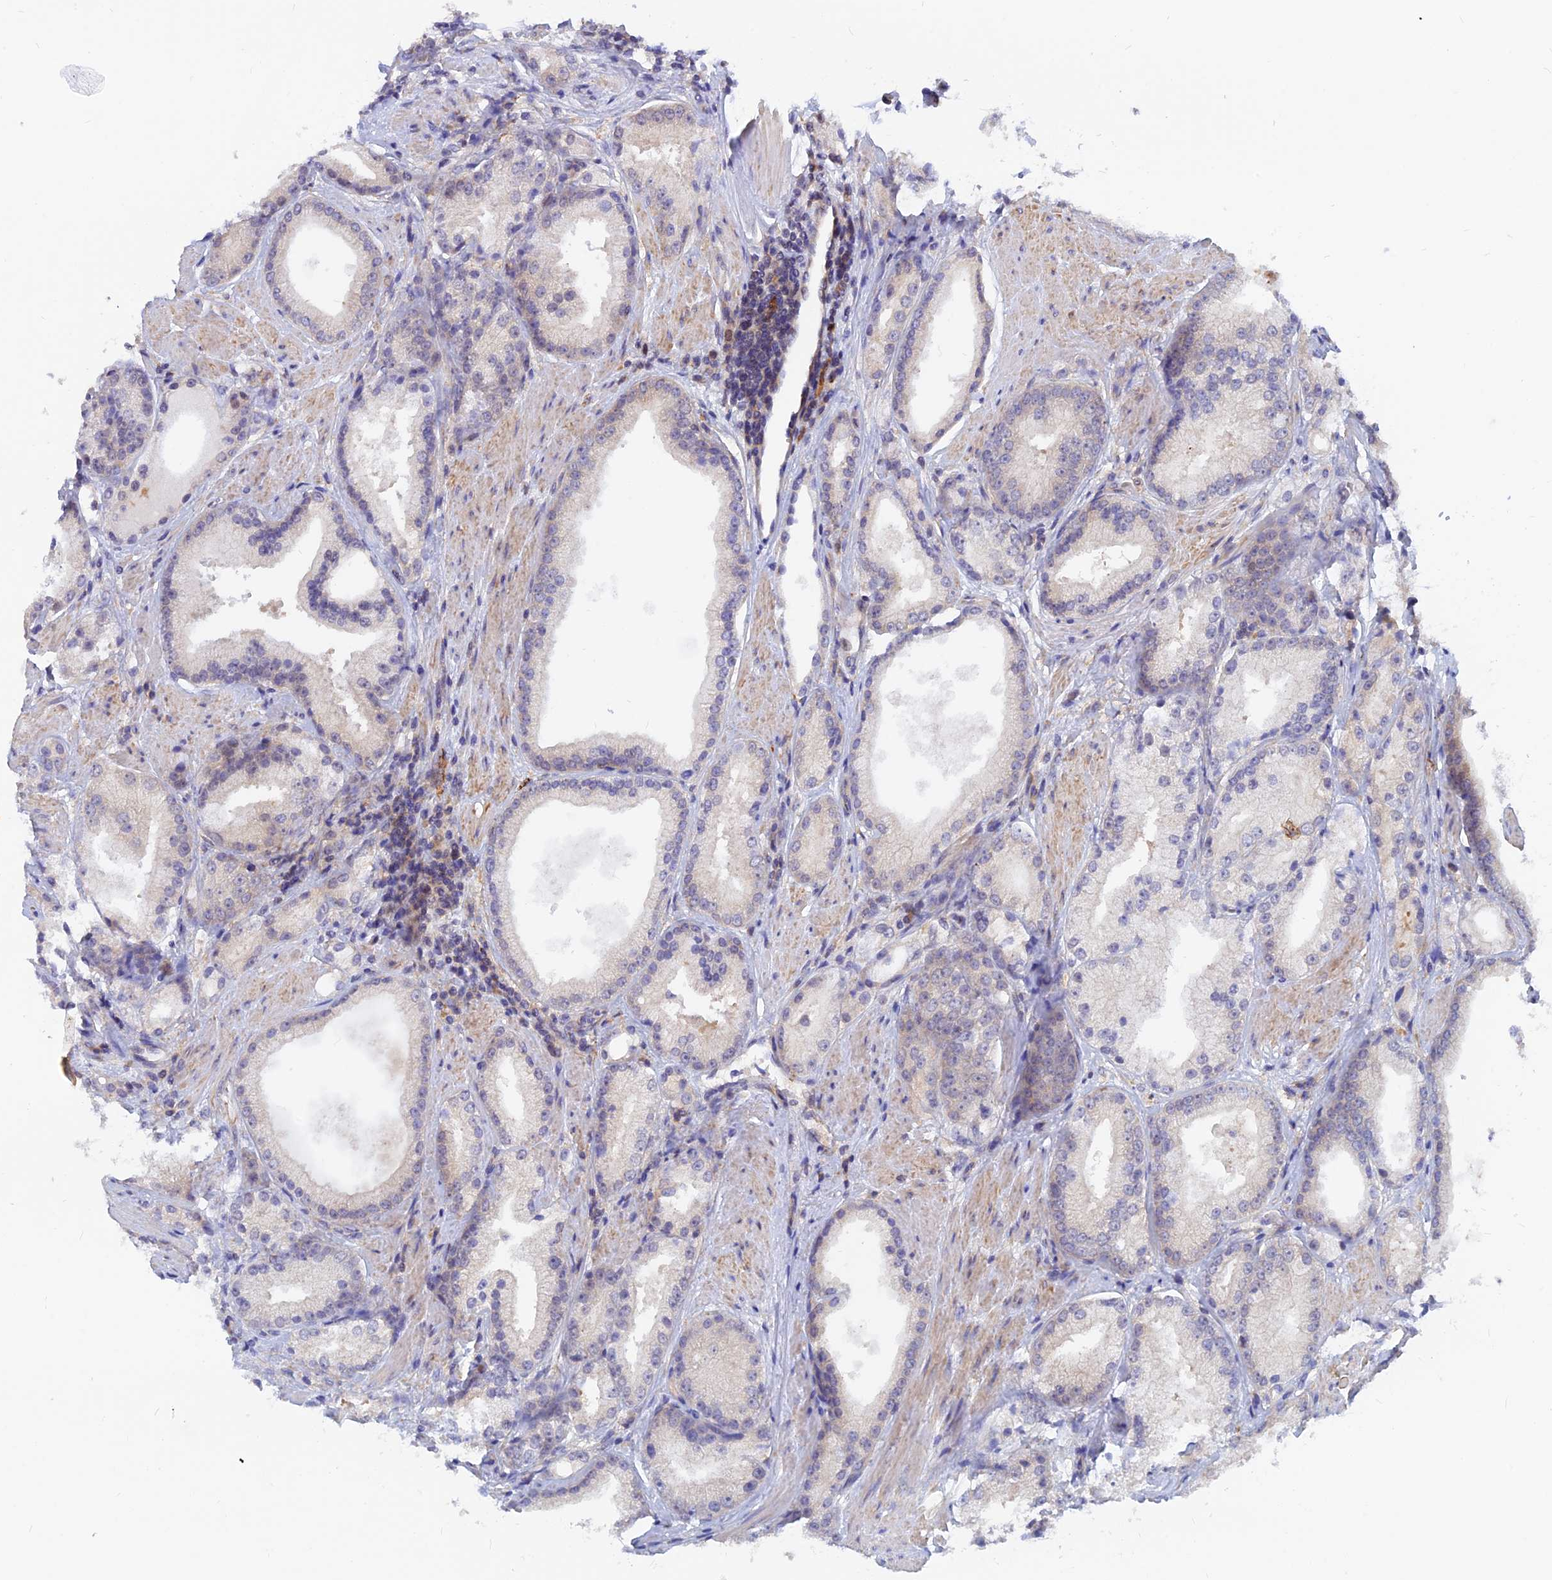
{"staining": {"intensity": "negative", "quantity": "none", "location": "none"}, "tissue": "prostate cancer", "cell_type": "Tumor cells", "image_type": "cancer", "snomed": [{"axis": "morphology", "description": "Adenocarcinoma, Low grade"}, {"axis": "topography", "description": "Prostate"}], "caption": "Protein analysis of prostate cancer (low-grade adenocarcinoma) displays no significant staining in tumor cells. (Stains: DAB immunohistochemistry with hematoxylin counter stain, Microscopy: brightfield microscopy at high magnification).", "gene": "DNAJC16", "patient": {"sex": "male", "age": 67}}